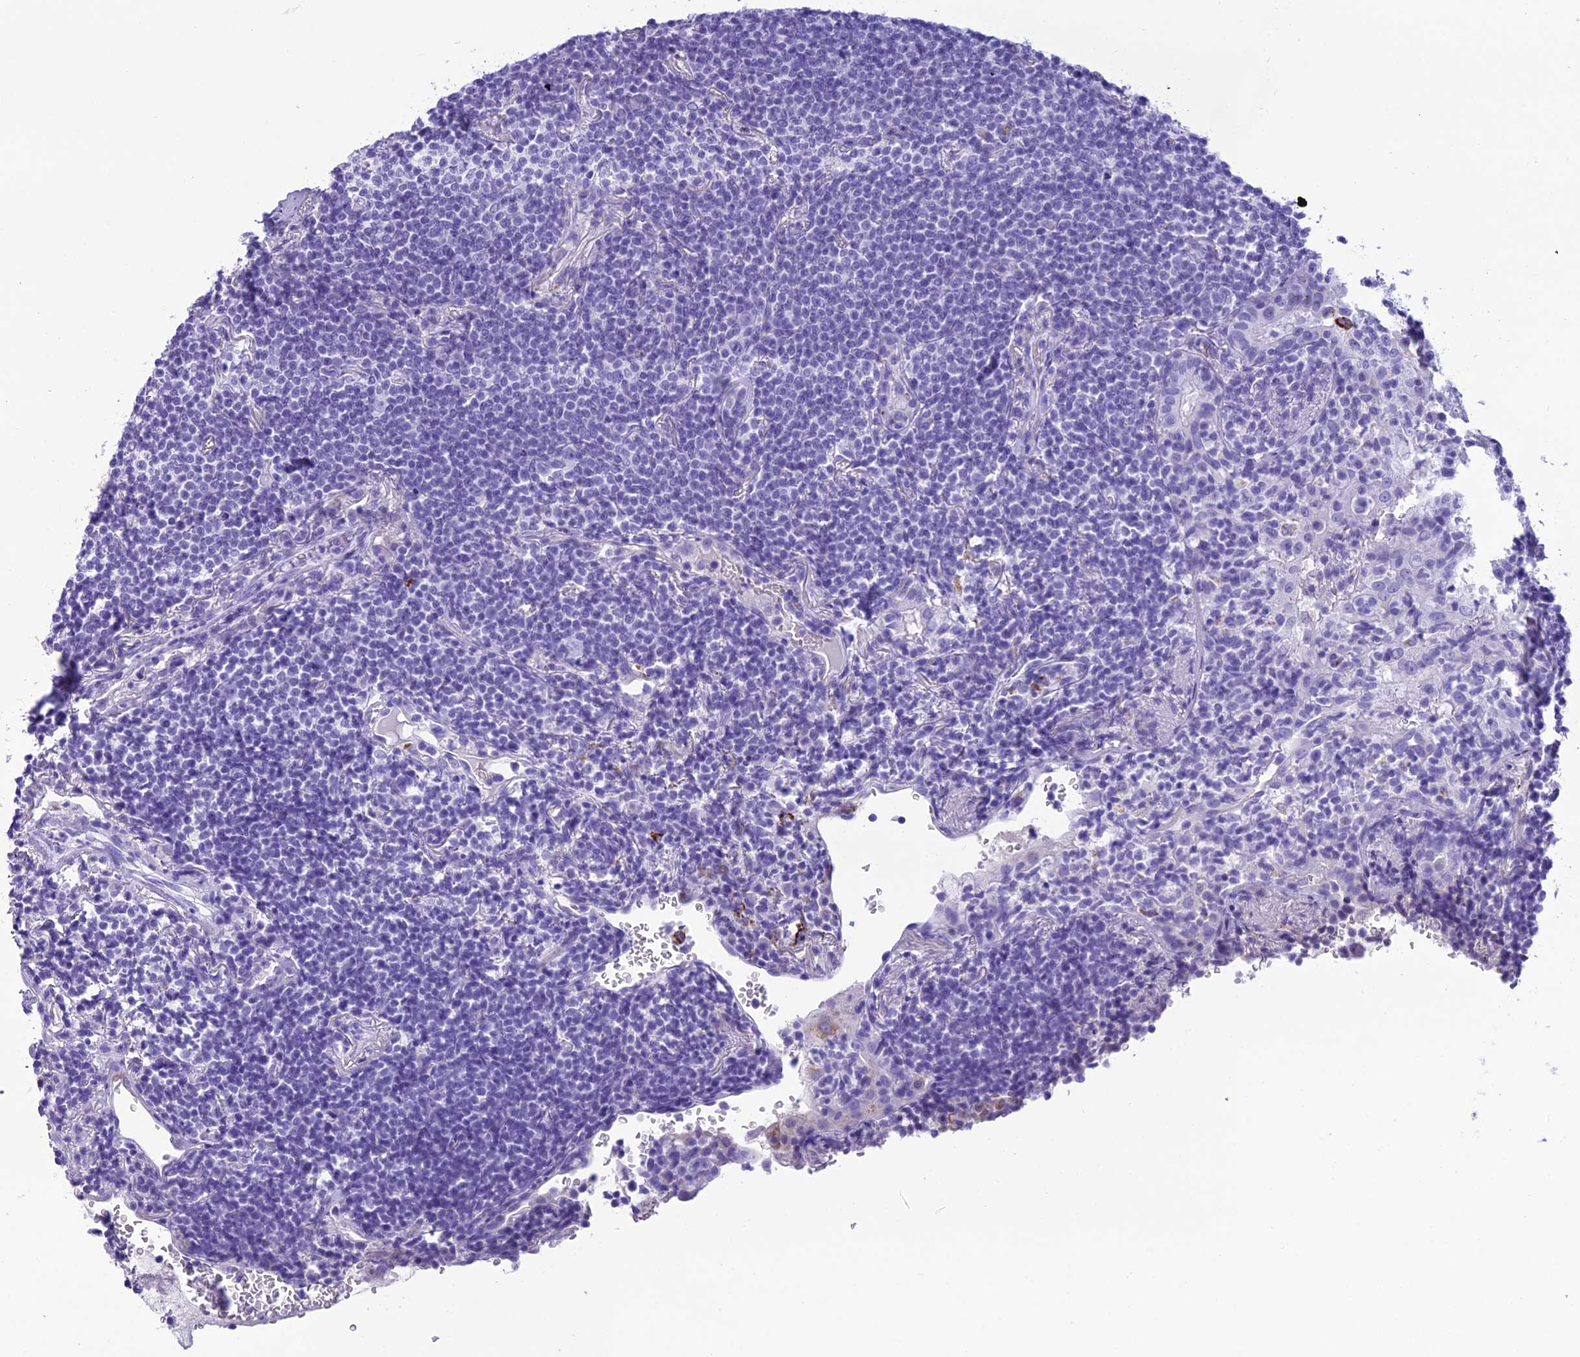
{"staining": {"intensity": "negative", "quantity": "none", "location": "none"}, "tissue": "lymphoma", "cell_type": "Tumor cells", "image_type": "cancer", "snomed": [{"axis": "morphology", "description": "Malignant lymphoma, non-Hodgkin's type, Low grade"}, {"axis": "topography", "description": "Lung"}], "caption": "This is a photomicrograph of immunohistochemistry (IHC) staining of low-grade malignant lymphoma, non-Hodgkin's type, which shows no positivity in tumor cells.", "gene": "TRAM1L1", "patient": {"sex": "female", "age": 71}}